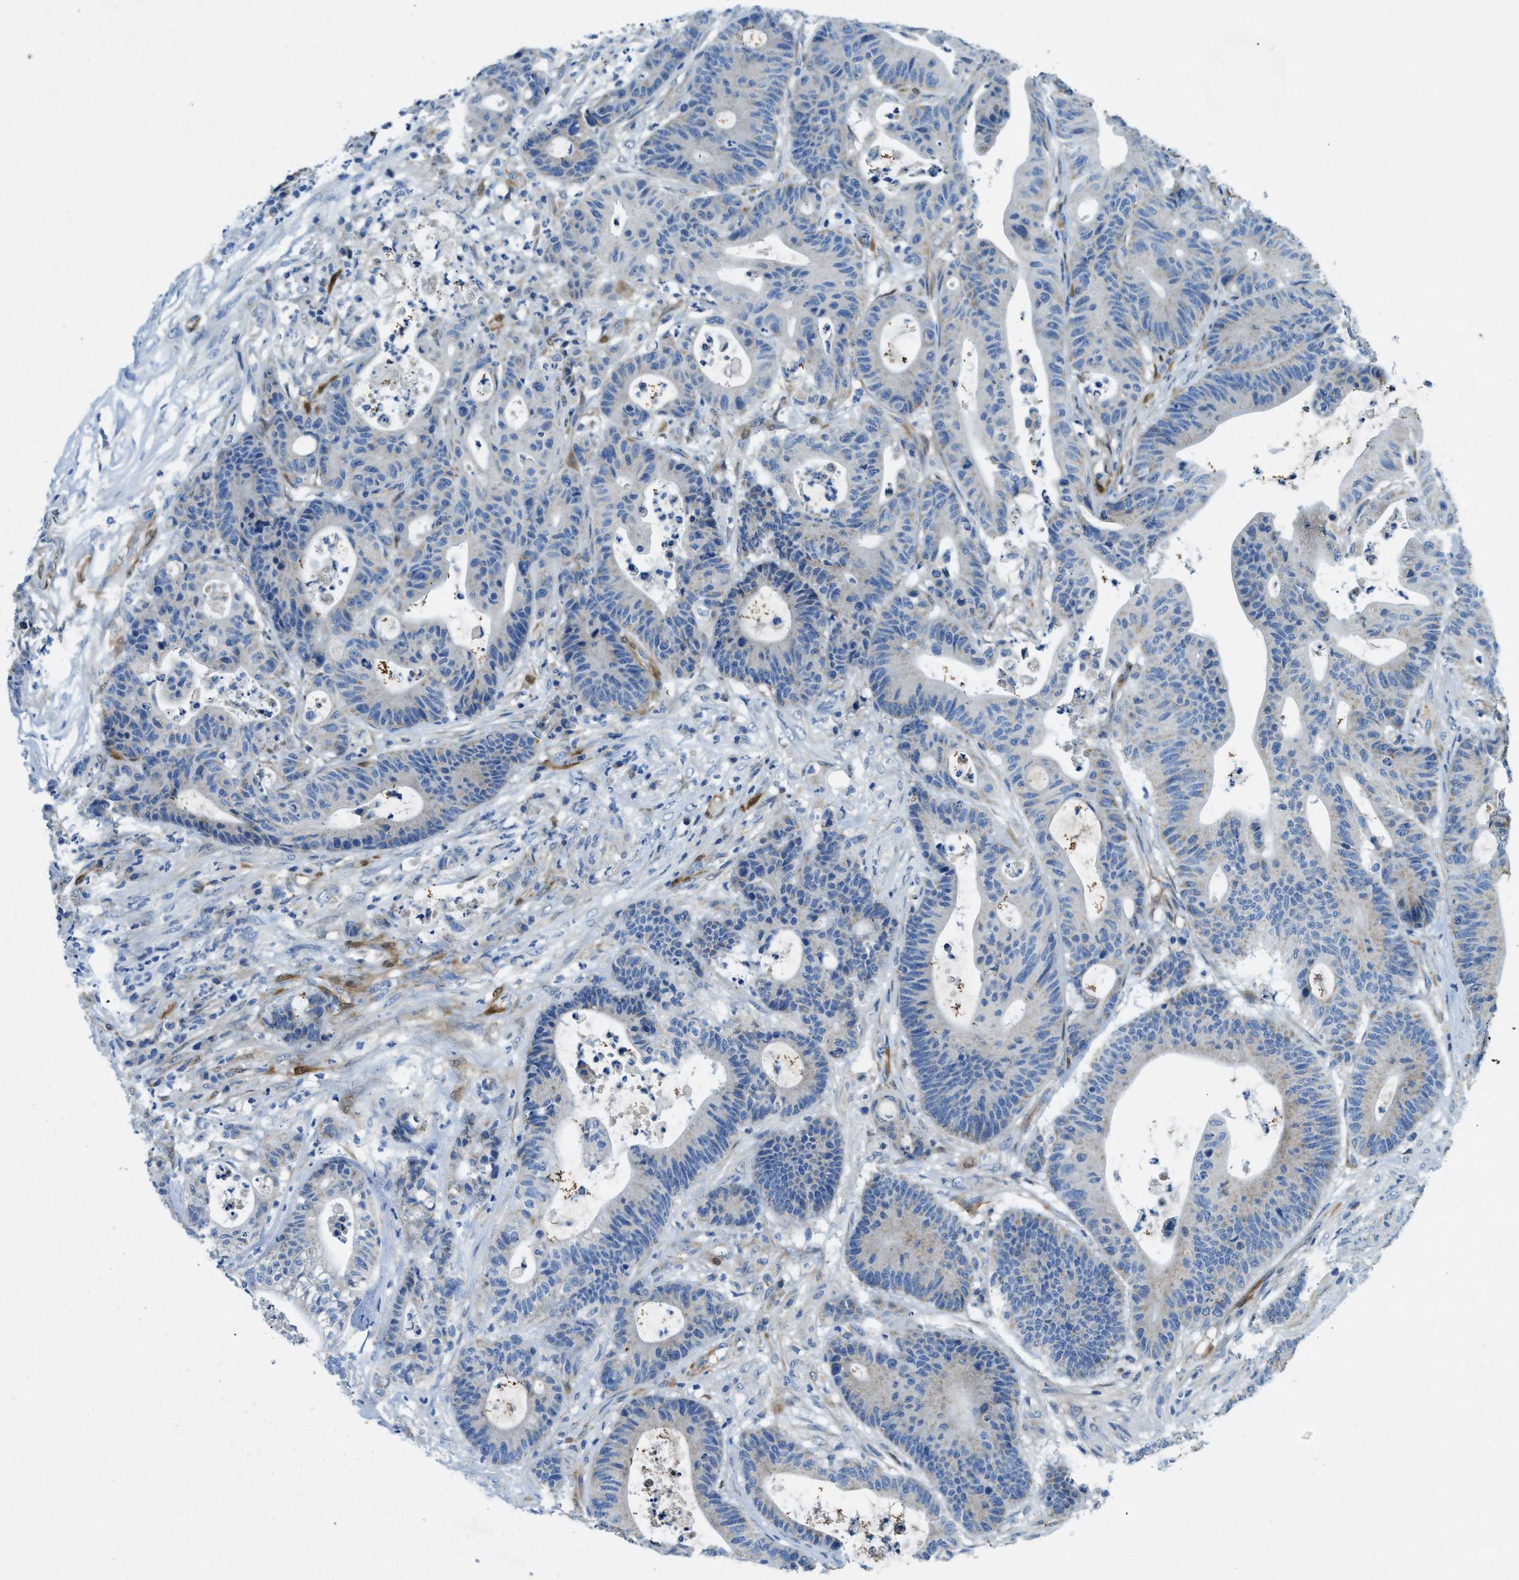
{"staining": {"intensity": "negative", "quantity": "none", "location": "none"}, "tissue": "colorectal cancer", "cell_type": "Tumor cells", "image_type": "cancer", "snomed": [{"axis": "morphology", "description": "Adenocarcinoma, NOS"}, {"axis": "topography", "description": "Colon"}], "caption": "High power microscopy micrograph of an immunohistochemistry (IHC) image of colorectal cancer, revealing no significant staining in tumor cells.", "gene": "CYGB", "patient": {"sex": "female", "age": 84}}